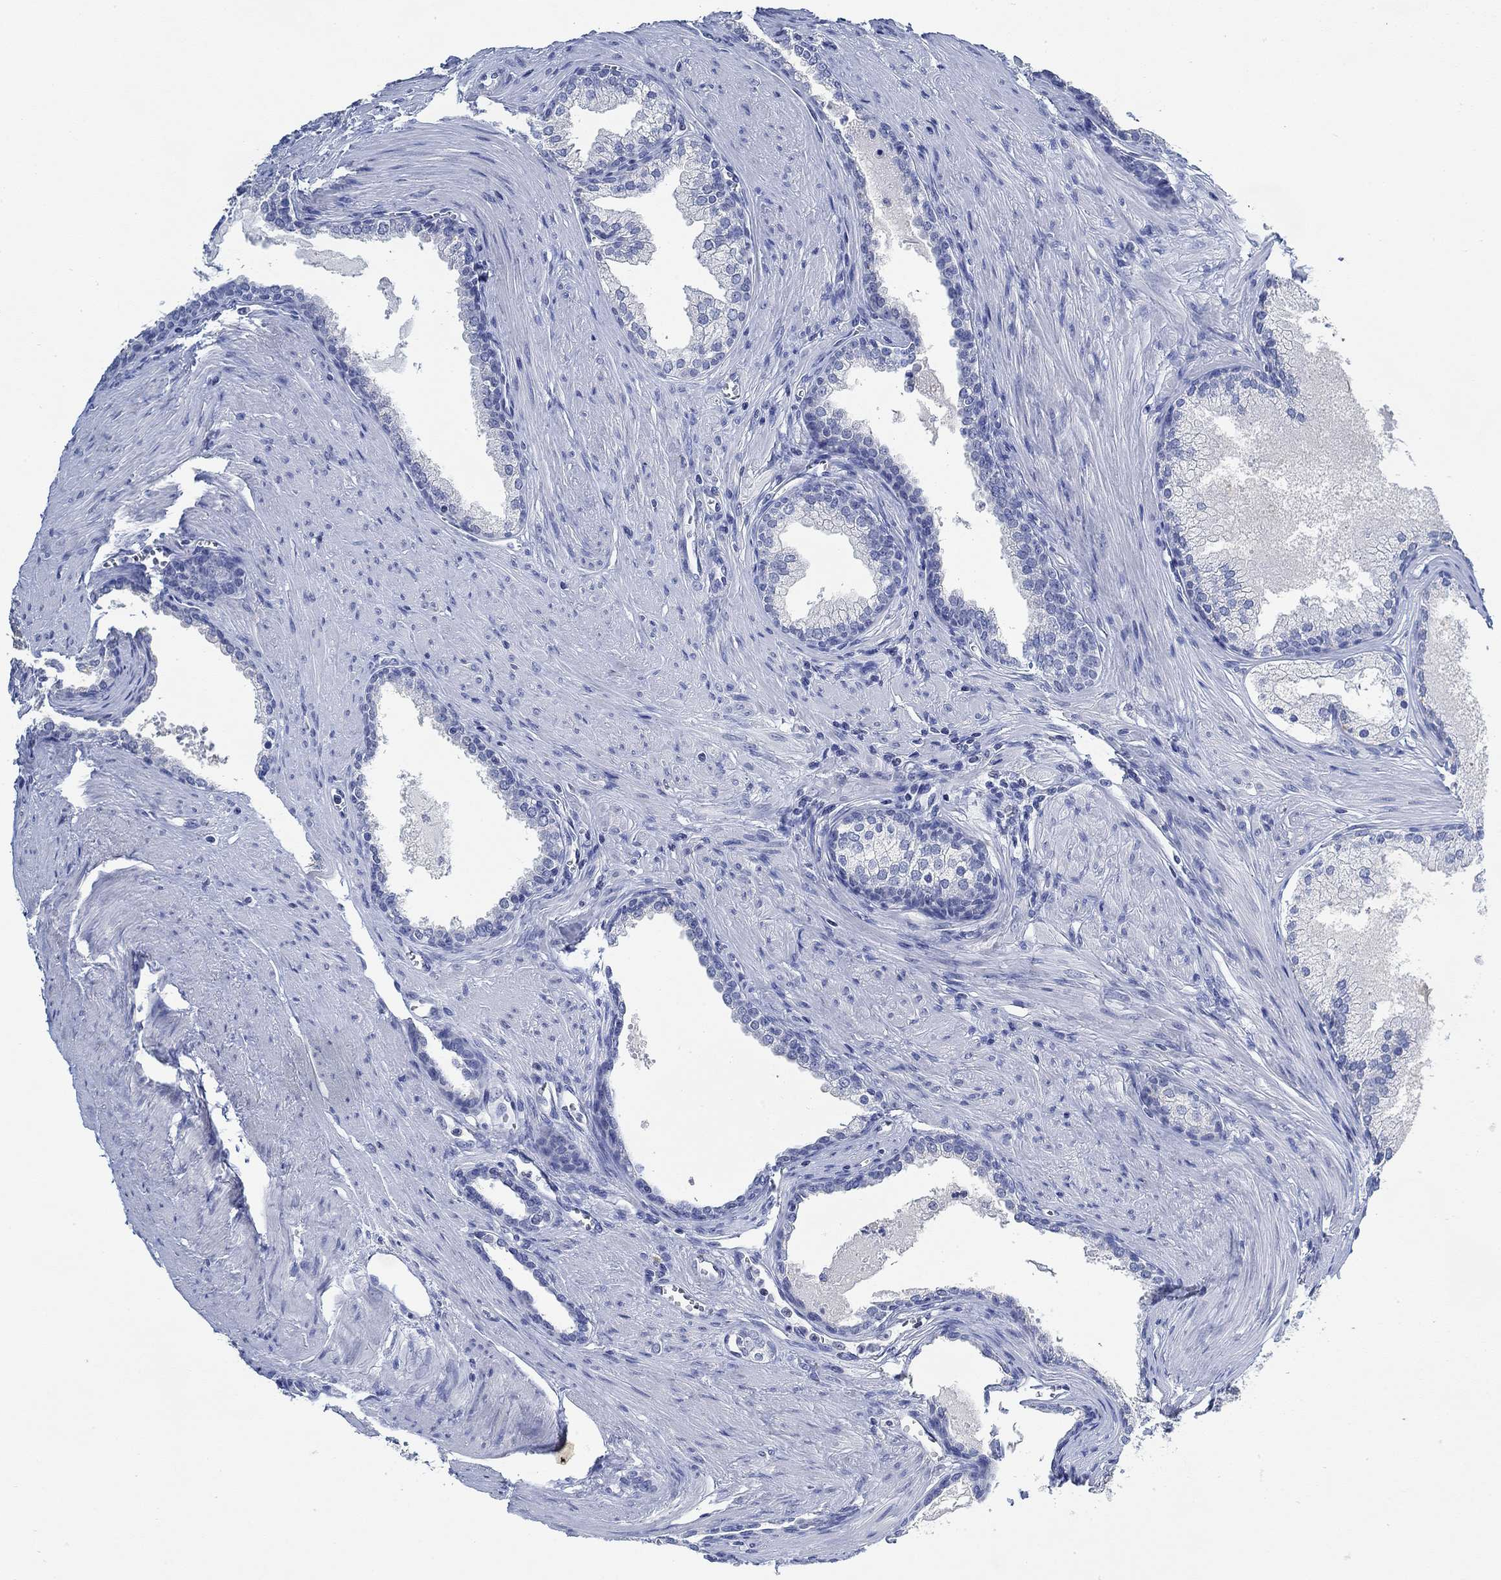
{"staining": {"intensity": "negative", "quantity": "none", "location": "none"}, "tissue": "prostate cancer", "cell_type": "Tumor cells", "image_type": "cancer", "snomed": [{"axis": "morphology", "description": "Adenocarcinoma, NOS"}, {"axis": "topography", "description": "Prostate"}], "caption": "Photomicrograph shows no significant protein expression in tumor cells of prostate cancer (adenocarcinoma).", "gene": "PPP1R17", "patient": {"sex": "male", "age": 66}}